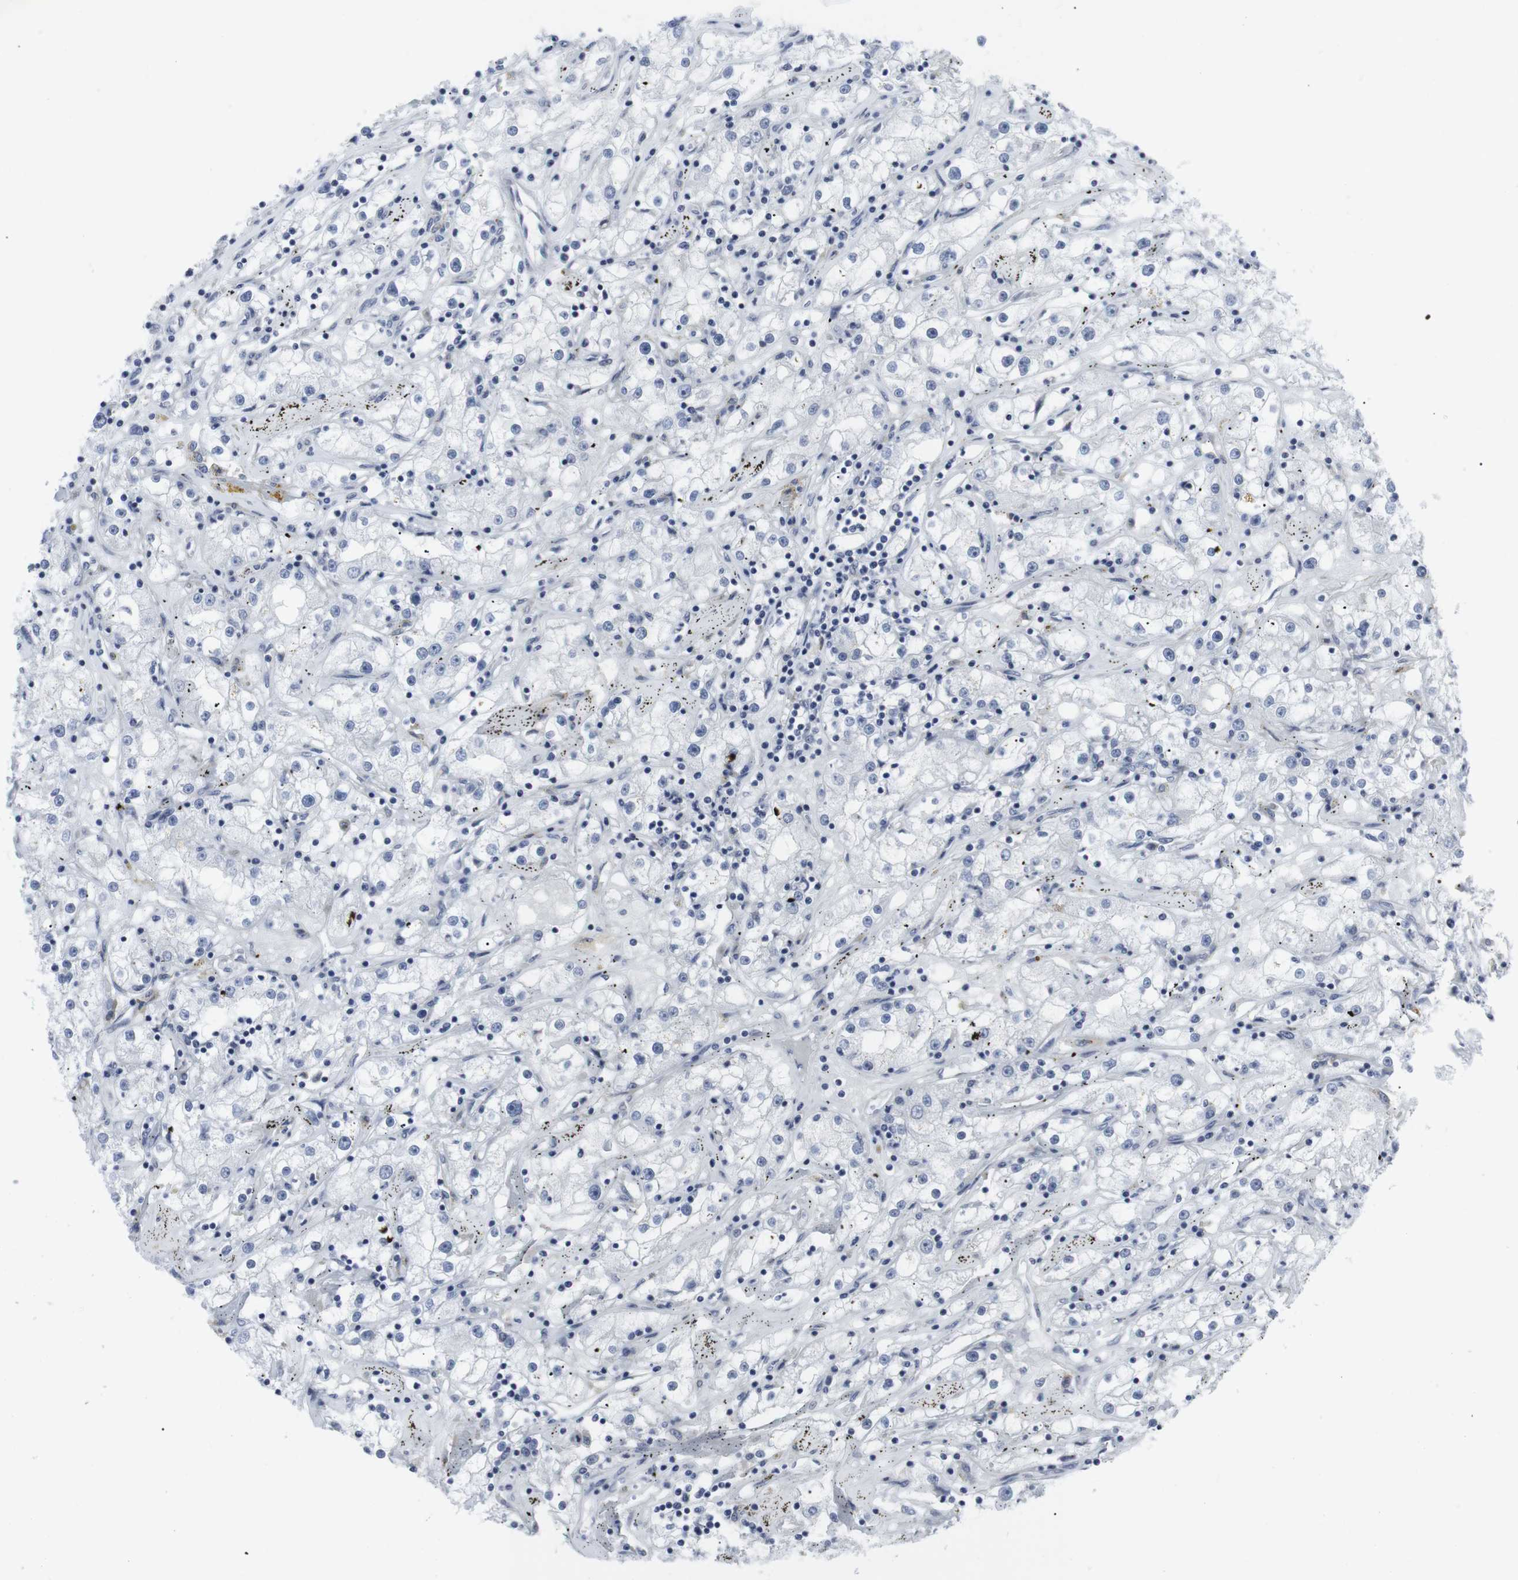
{"staining": {"intensity": "negative", "quantity": "none", "location": "none"}, "tissue": "renal cancer", "cell_type": "Tumor cells", "image_type": "cancer", "snomed": [{"axis": "morphology", "description": "Adenocarcinoma, NOS"}, {"axis": "topography", "description": "Kidney"}], "caption": "This is an immunohistochemistry (IHC) histopathology image of human adenocarcinoma (renal). There is no positivity in tumor cells.", "gene": "GEMIN2", "patient": {"sex": "male", "age": 56}}